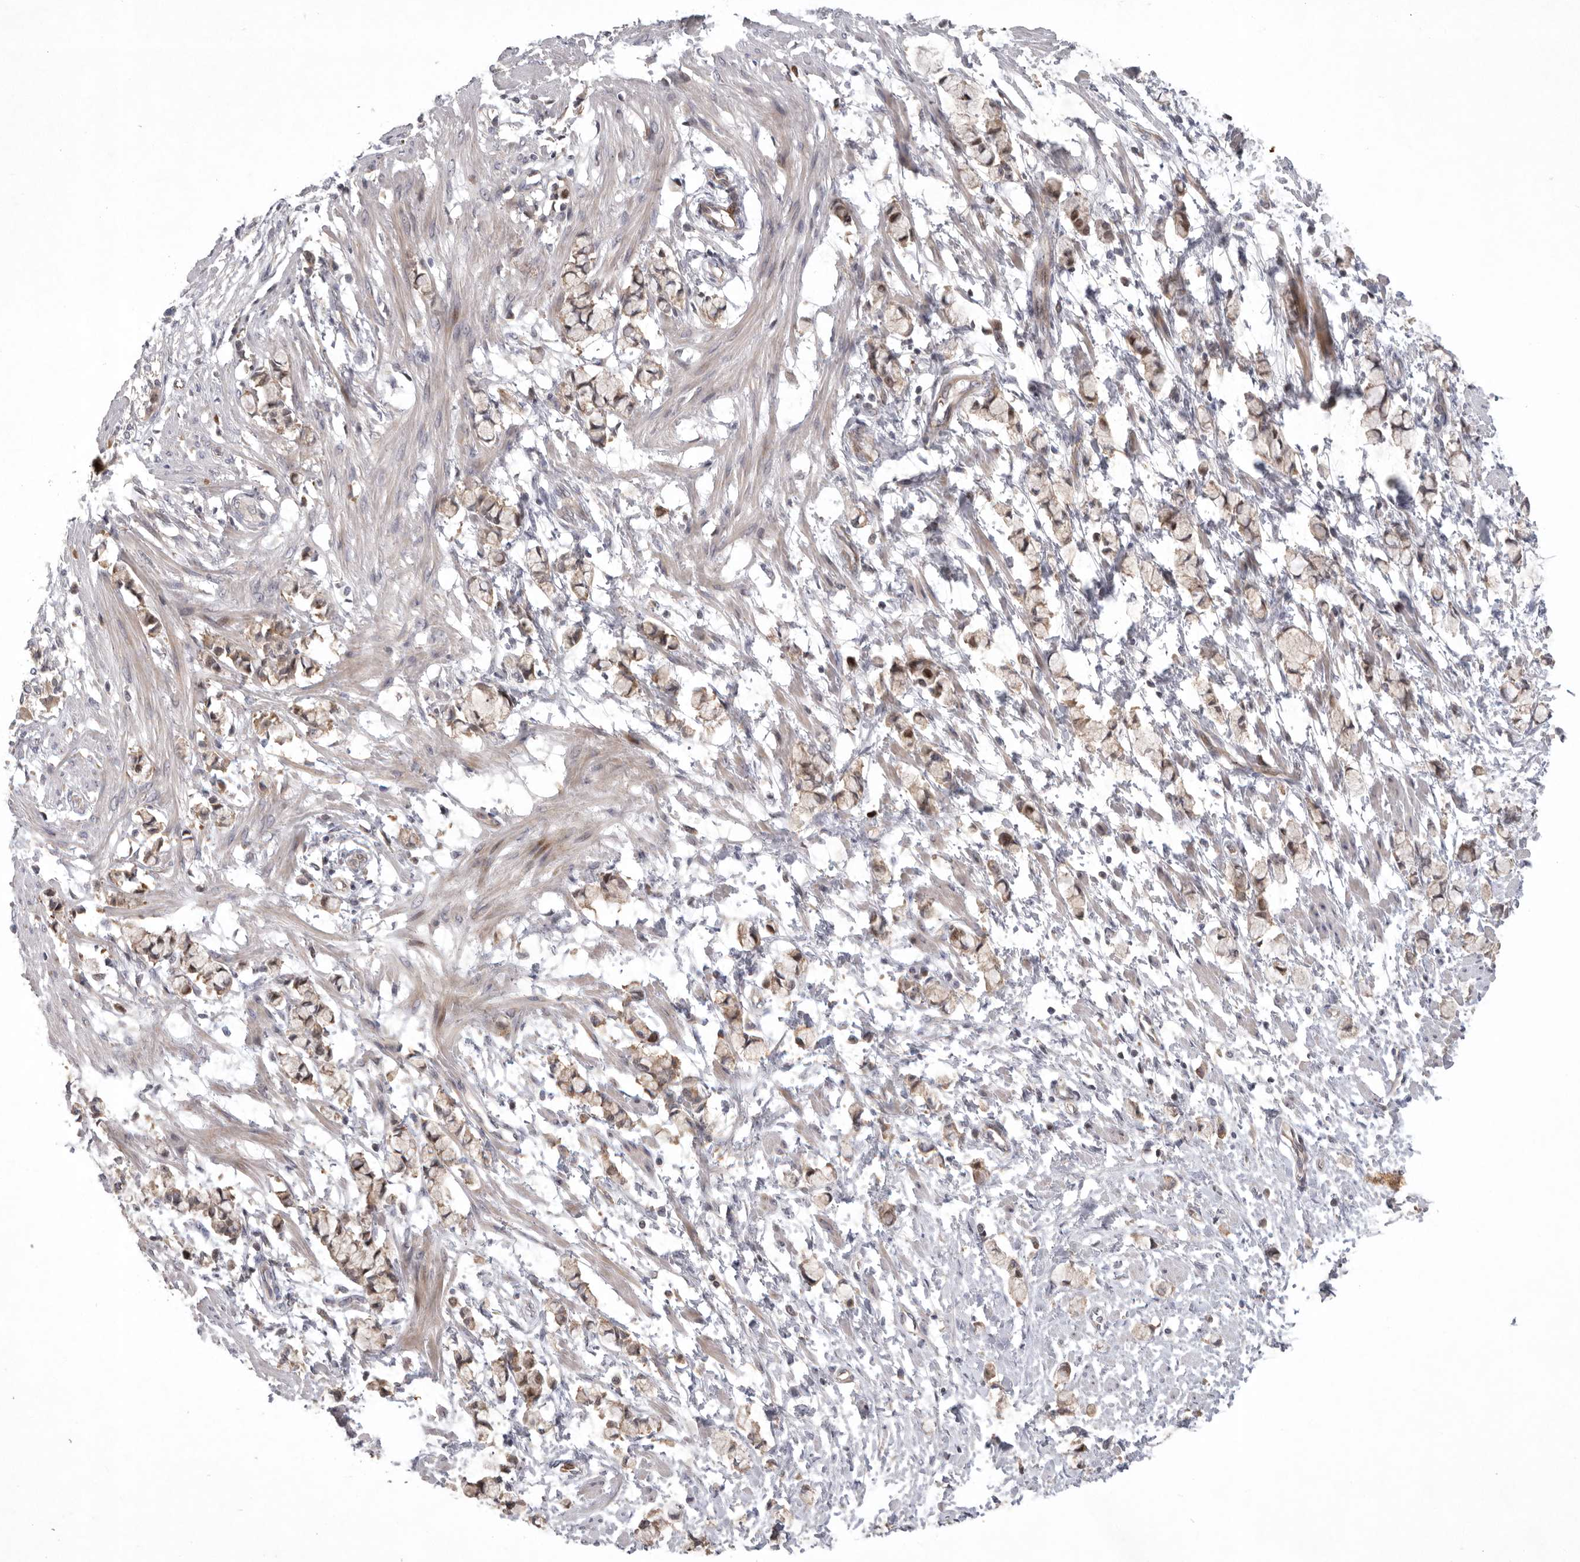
{"staining": {"intensity": "weak", "quantity": "25%-75%", "location": "cytoplasmic/membranous"}, "tissue": "smooth muscle", "cell_type": "Smooth muscle cells", "image_type": "normal", "snomed": [{"axis": "morphology", "description": "Normal tissue, NOS"}, {"axis": "morphology", "description": "Adenocarcinoma, NOS"}, {"axis": "topography", "description": "Smooth muscle"}, {"axis": "topography", "description": "Colon"}], "caption": "This is a micrograph of IHC staining of normal smooth muscle, which shows weak staining in the cytoplasmic/membranous of smooth muscle cells.", "gene": "KIF2B", "patient": {"sex": "male", "age": 14}}